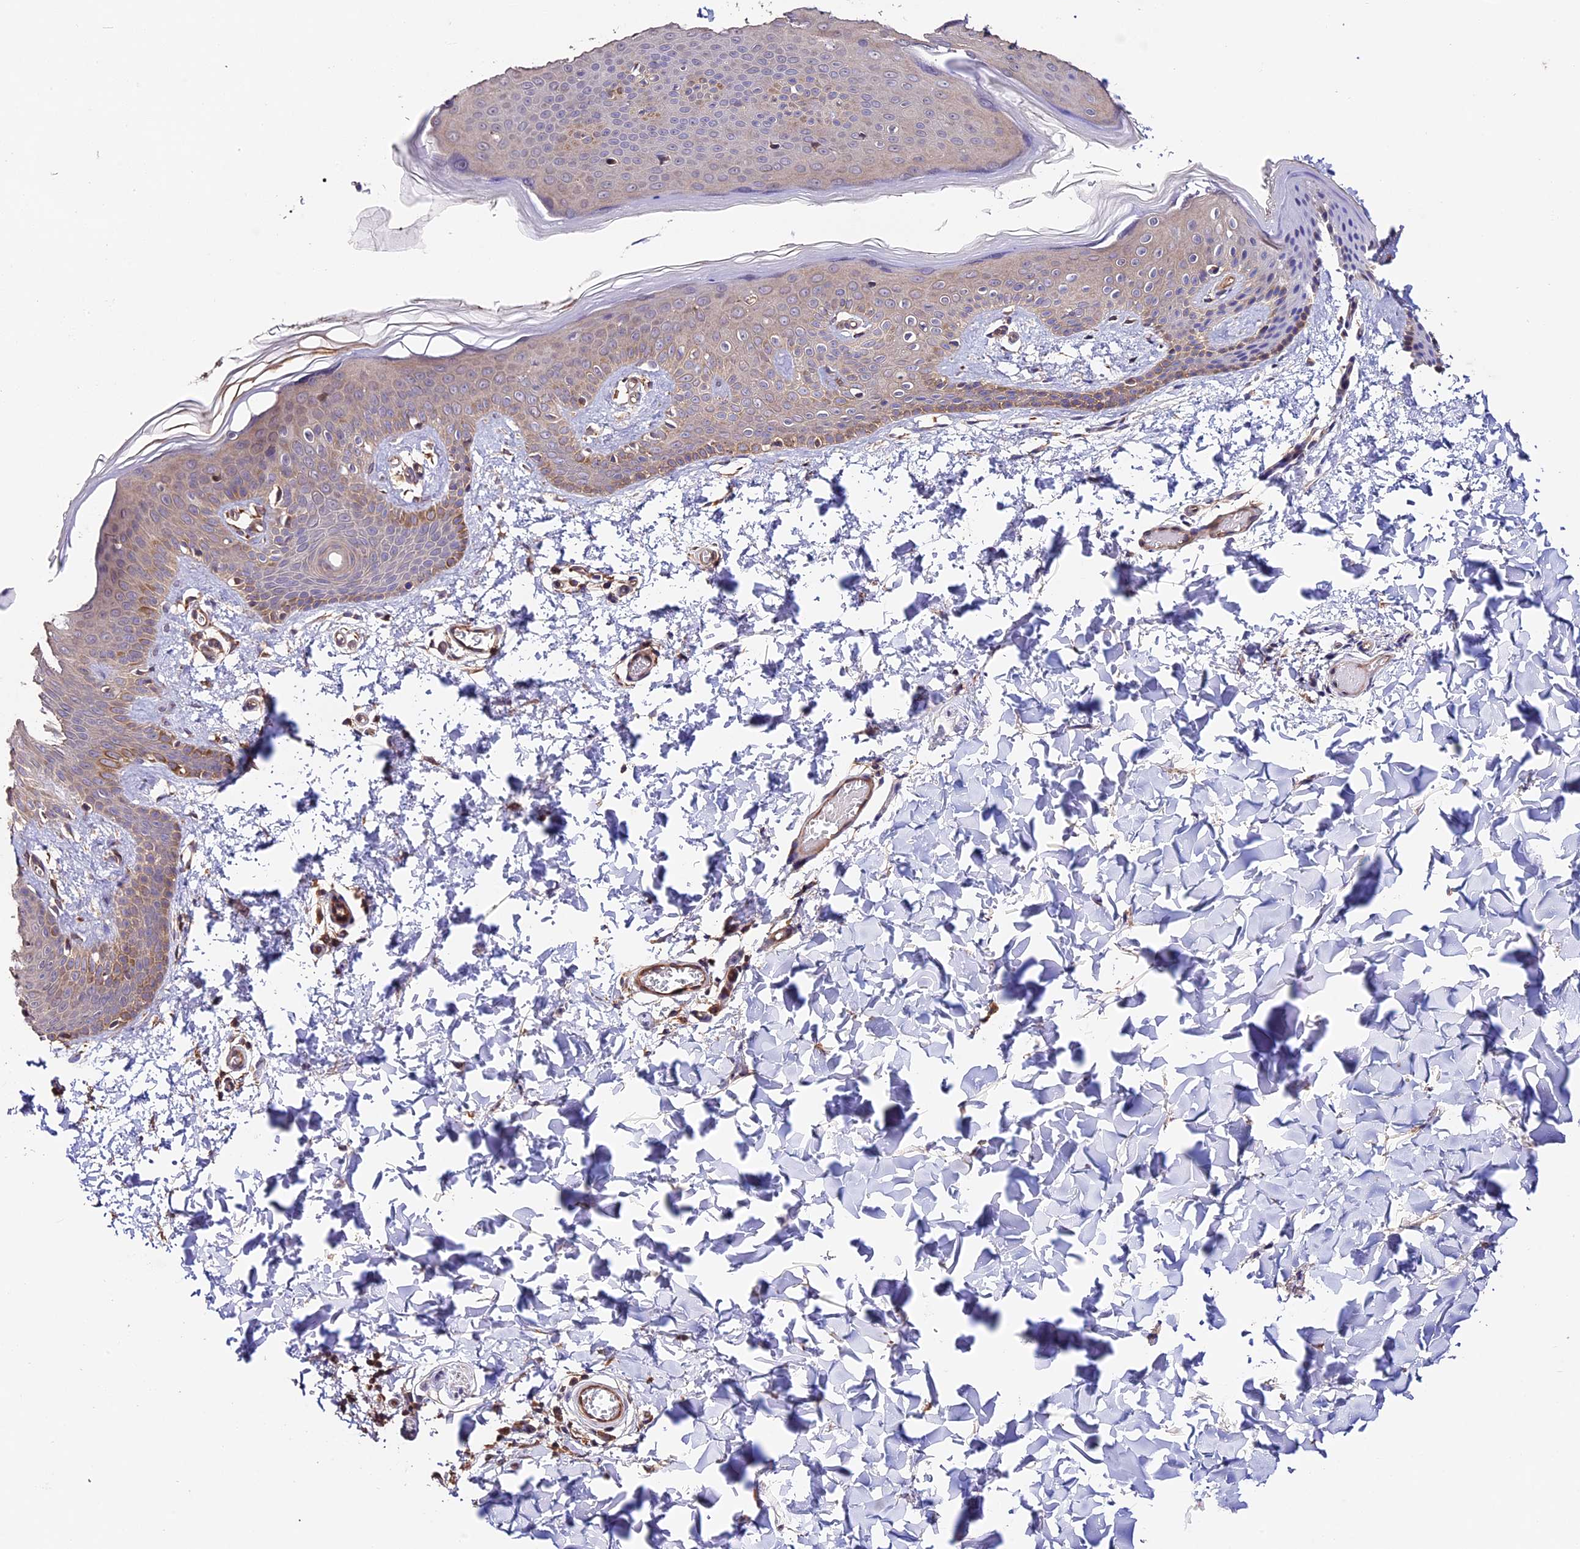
{"staining": {"intensity": "strong", "quantity": ">75%", "location": "cytoplasmic/membranous"}, "tissue": "skin", "cell_type": "Fibroblasts", "image_type": "normal", "snomed": [{"axis": "morphology", "description": "Normal tissue, NOS"}, {"axis": "topography", "description": "Skin"}], "caption": "Strong cytoplasmic/membranous staining is present in about >75% of fibroblasts in unremarkable skin.", "gene": "CES3", "patient": {"sex": "male", "age": 36}}